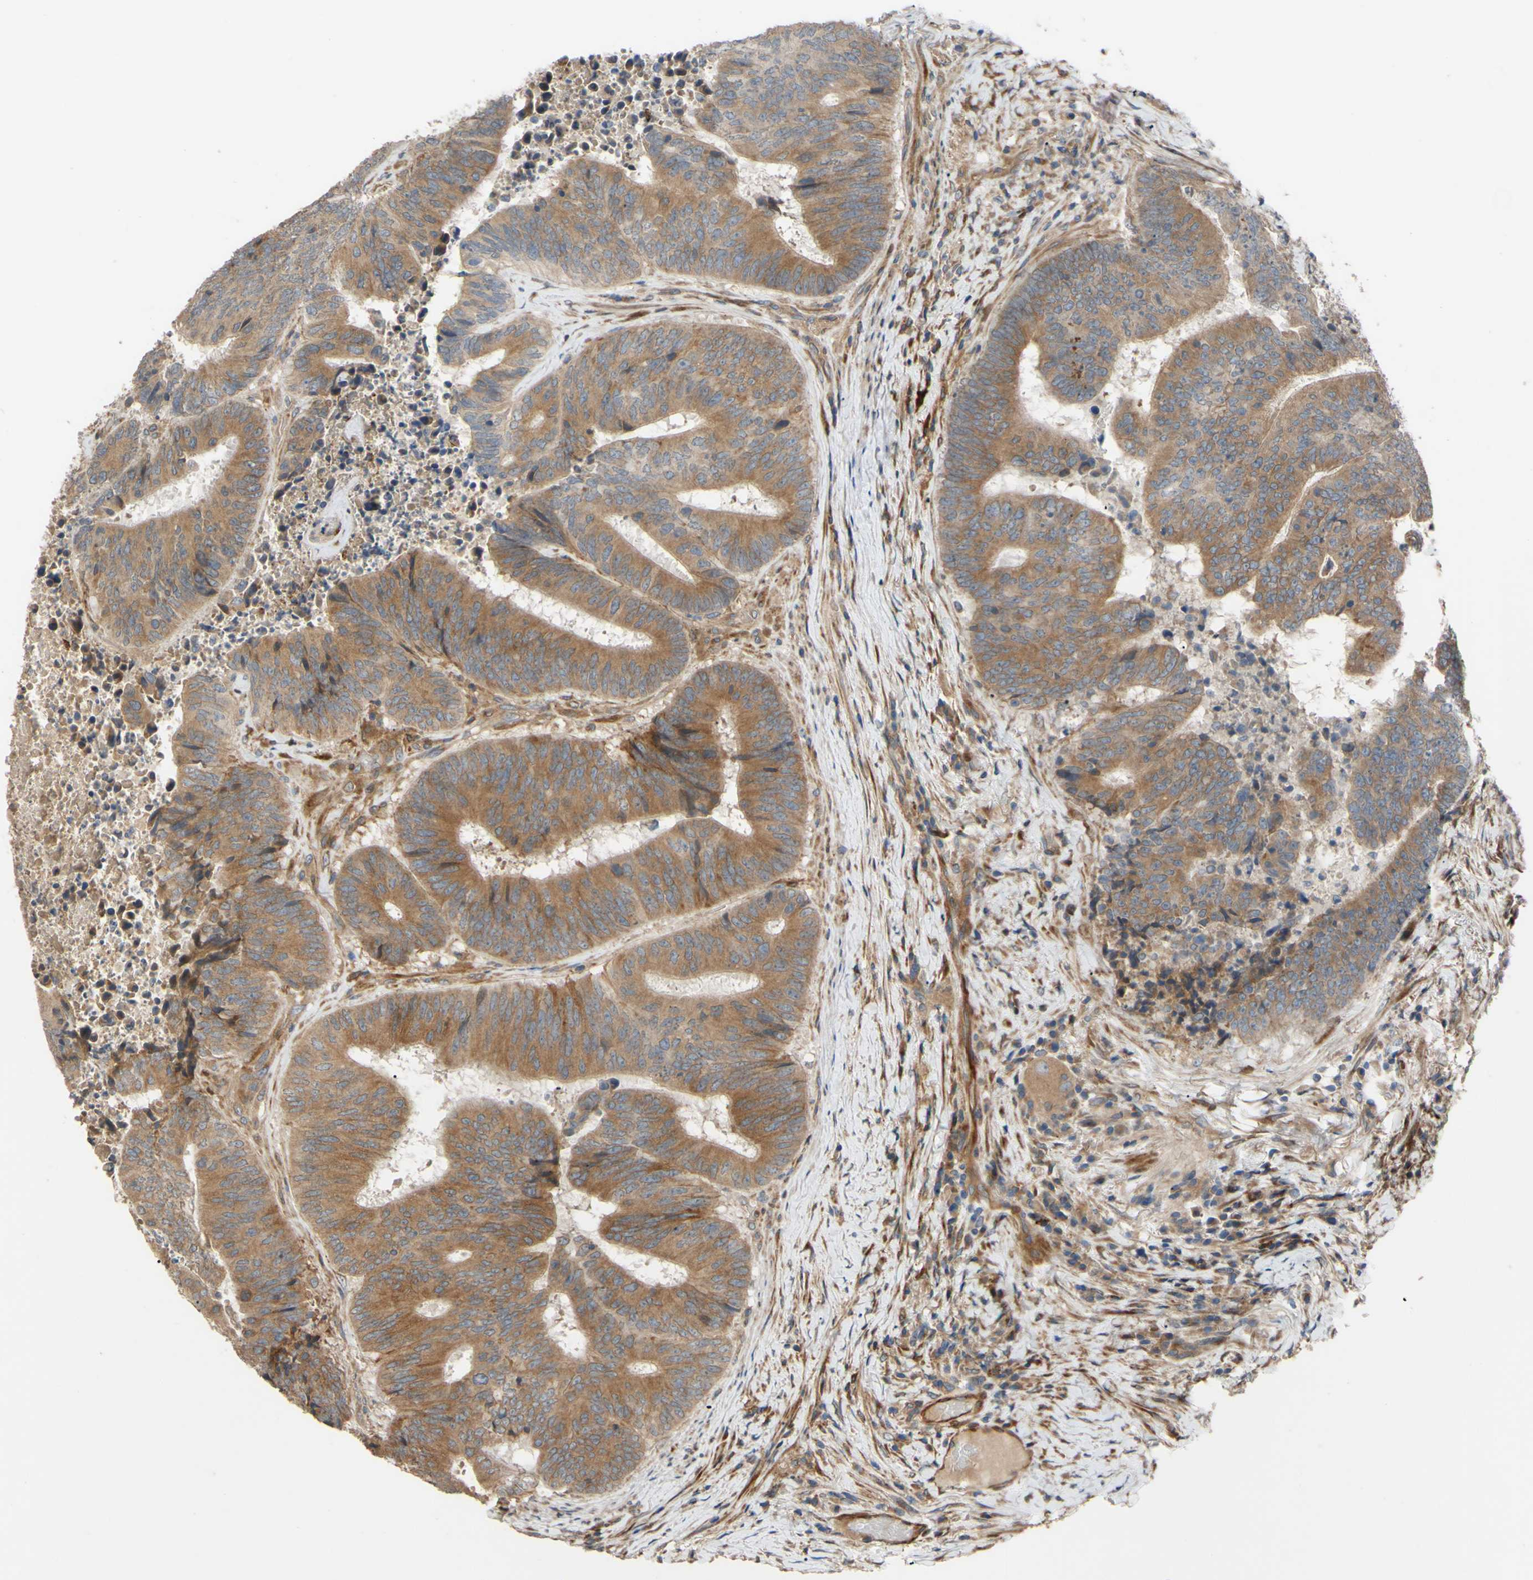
{"staining": {"intensity": "moderate", "quantity": ">75%", "location": "cytoplasmic/membranous"}, "tissue": "colorectal cancer", "cell_type": "Tumor cells", "image_type": "cancer", "snomed": [{"axis": "morphology", "description": "Adenocarcinoma, NOS"}, {"axis": "topography", "description": "Rectum"}], "caption": "Immunohistochemistry (IHC) image of neoplastic tissue: human colorectal cancer (adenocarcinoma) stained using IHC displays medium levels of moderate protein expression localized specifically in the cytoplasmic/membranous of tumor cells, appearing as a cytoplasmic/membranous brown color.", "gene": "SPTLC1", "patient": {"sex": "male", "age": 72}}